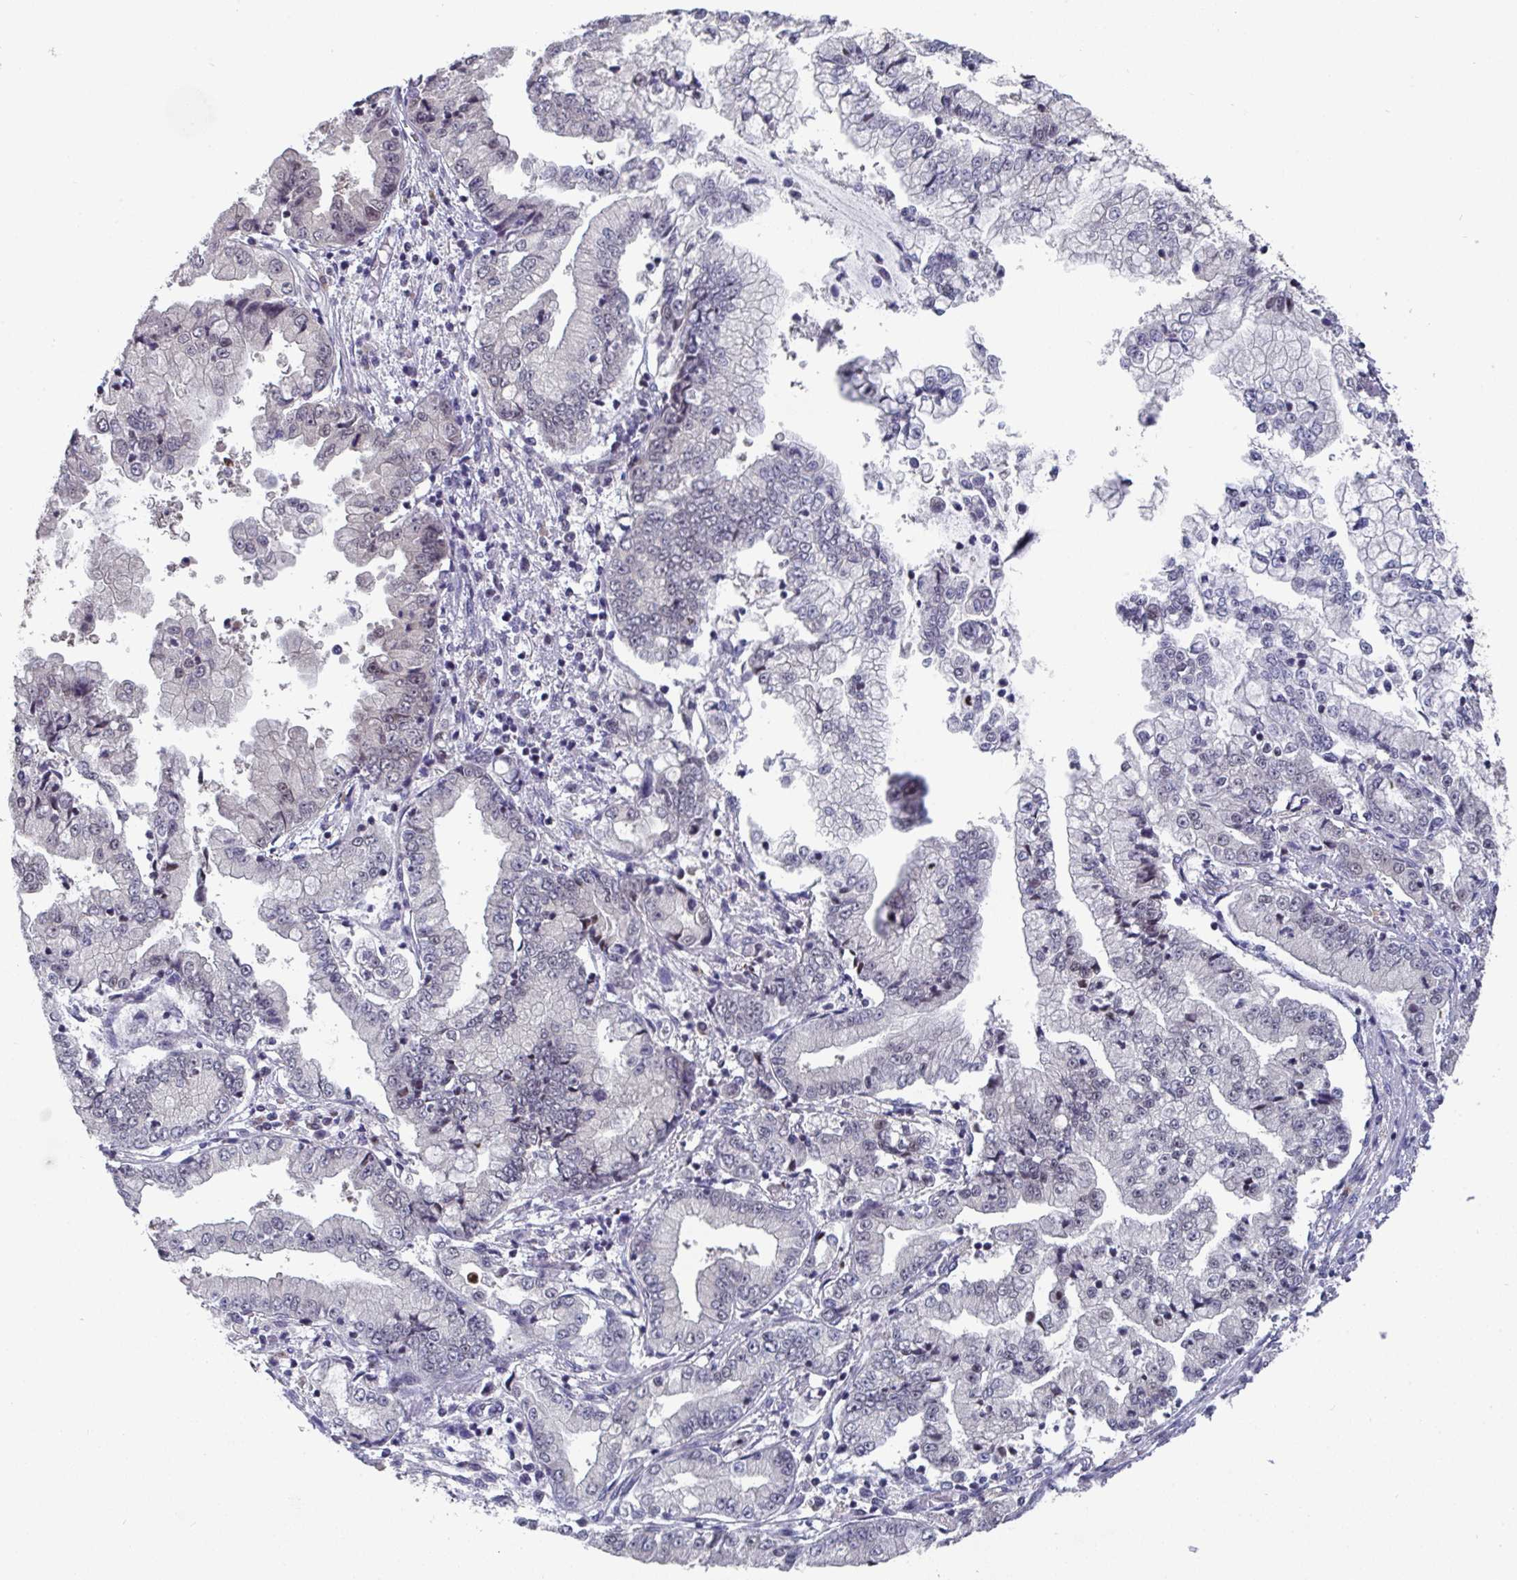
{"staining": {"intensity": "weak", "quantity": "25%-75%", "location": "nuclear"}, "tissue": "stomach cancer", "cell_type": "Tumor cells", "image_type": "cancer", "snomed": [{"axis": "morphology", "description": "Adenocarcinoma, NOS"}, {"axis": "topography", "description": "Stomach, upper"}], "caption": "DAB (3,3'-diaminobenzidine) immunohistochemical staining of human stomach cancer (adenocarcinoma) shows weak nuclear protein staining in approximately 25%-75% of tumor cells.", "gene": "JMJD1C", "patient": {"sex": "female", "age": 74}}